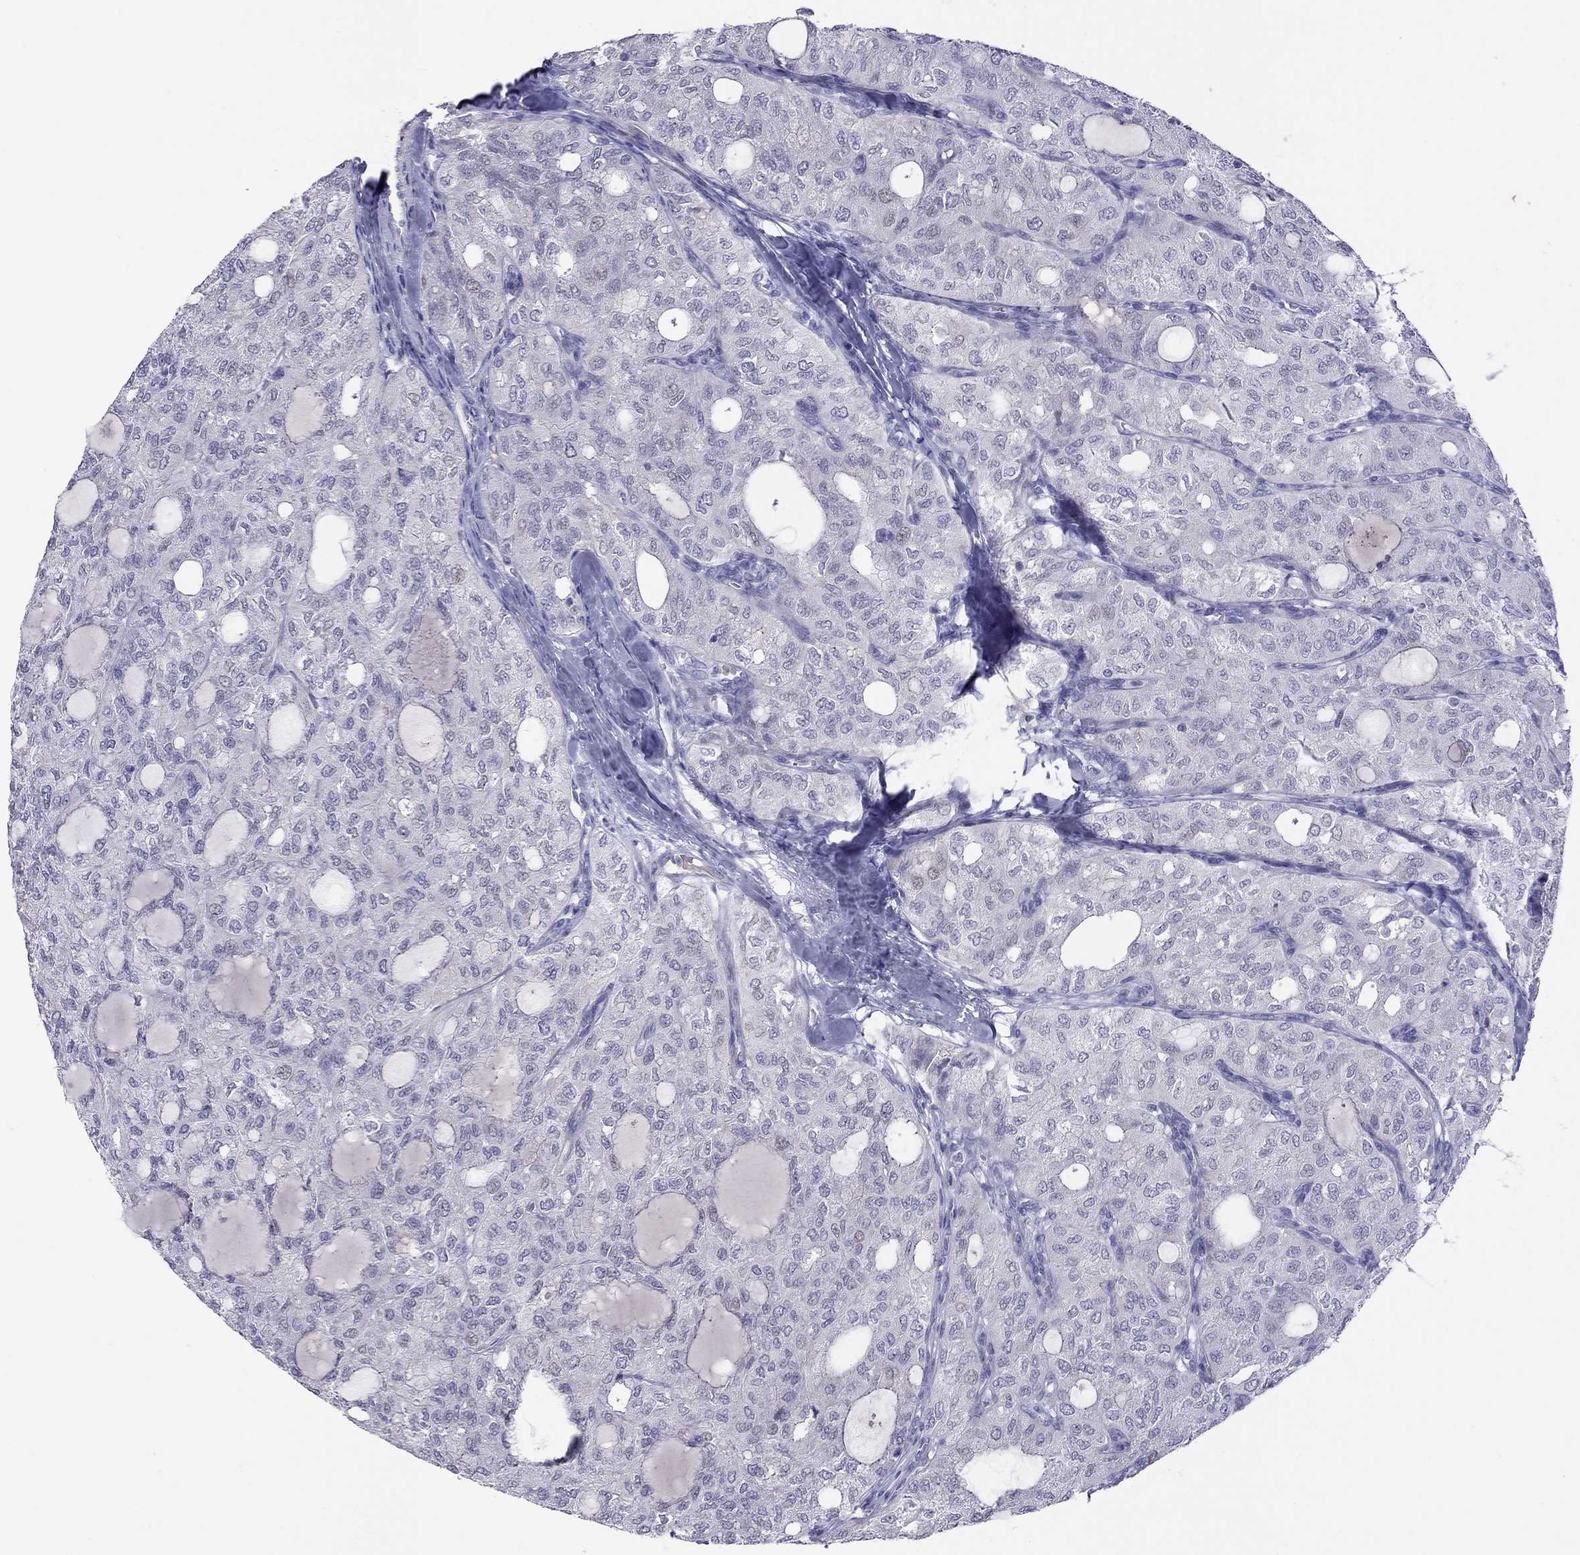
{"staining": {"intensity": "negative", "quantity": "none", "location": "none"}, "tissue": "thyroid cancer", "cell_type": "Tumor cells", "image_type": "cancer", "snomed": [{"axis": "morphology", "description": "Follicular adenoma carcinoma, NOS"}, {"axis": "topography", "description": "Thyroid gland"}], "caption": "An IHC image of thyroid follicular adenoma carcinoma is shown. There is no staining in tumor cells of thyroid follicular adenoma carcinoma.", "gene": "MUC16", "patient": {"sex": "male", "age": 75}}